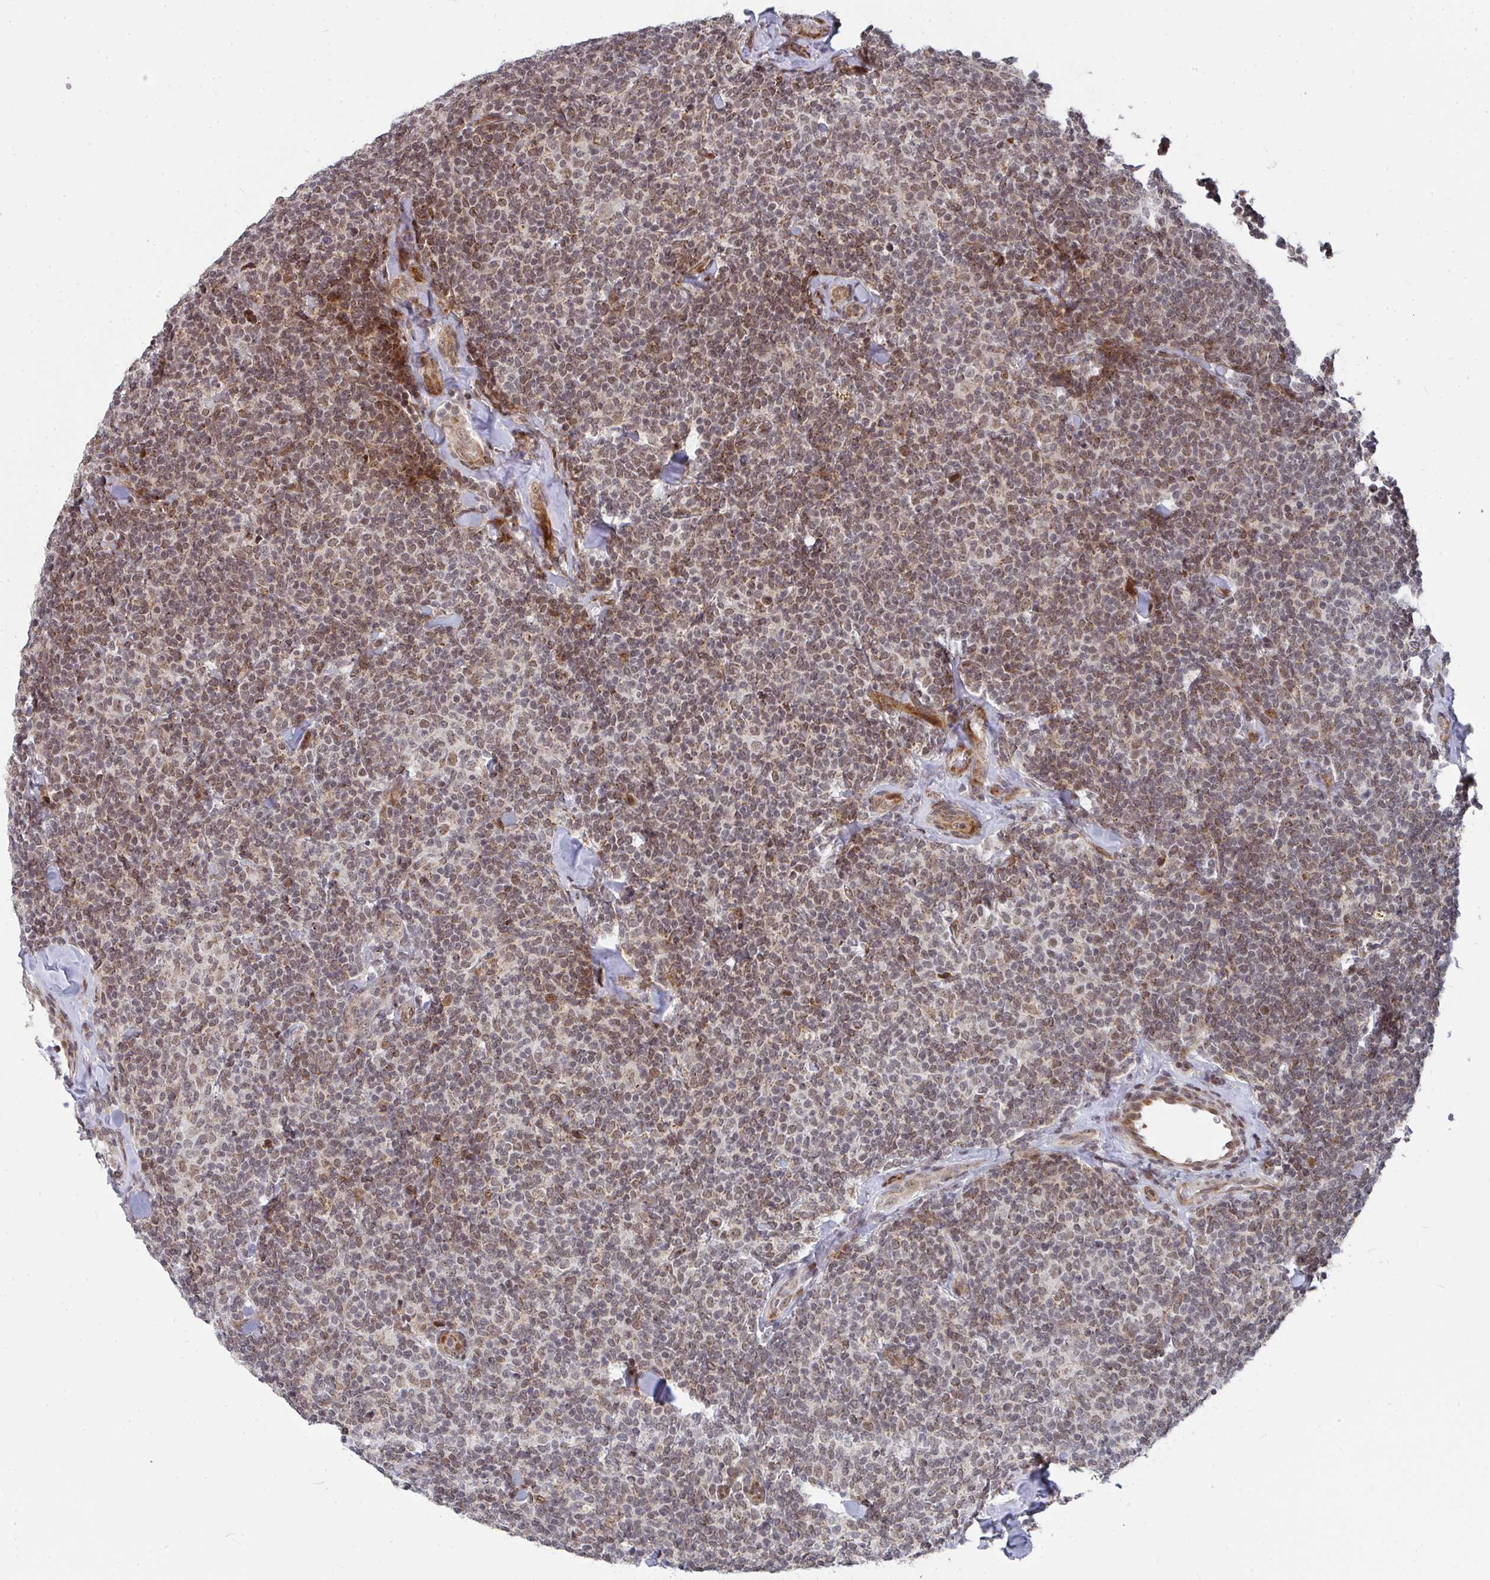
{"staining": {"intensity": "moderate", "quantity": ">75%", "location": "nuclear"}, "tissue": "lymphoma", "cell_type": "Tumor cells", "image_type": "cancer", "snomed": [{"axis": "morphology", "description": "Malignant lymphoma, non-Hodgkin's type, Low grade"}, {"axis": "topography", "description": "Lymph node"}], "caption": "An immunohistochemistry (IHC) image of neoplastic tissue is shown. Protein staining in brown shows moderate nuclear positivity in lymphoma within tumor cells. The protein of interest is shown in brown color, while the nuclei are stained blue.", "gene": "RBBP5", "patient": {"sex": "female", "age": 56}}